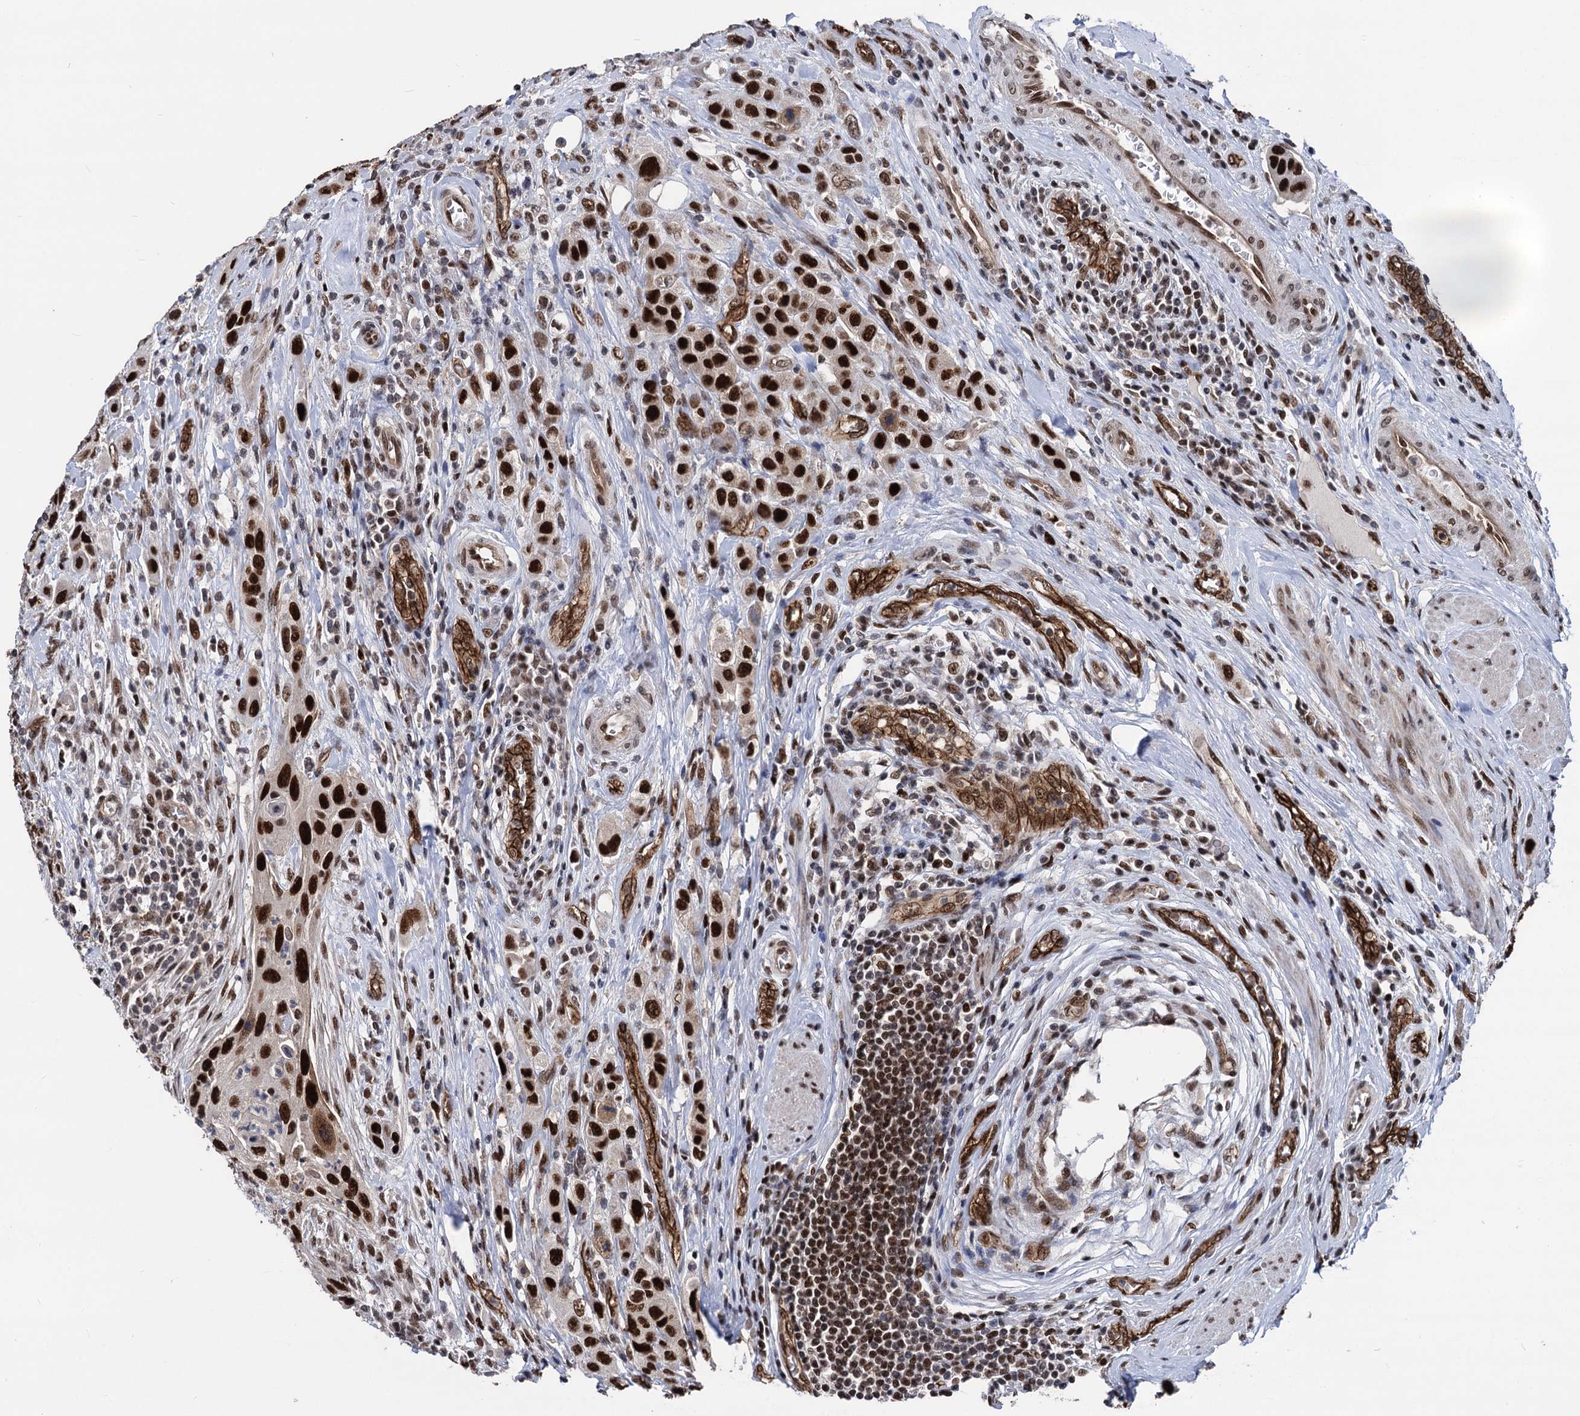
{"staining": {"intensity": "strong", "quantity": ">75%", "location": "nuclear"}, "tissue": "urothelial cancer", "cell_type": "Tumor cells", "image_type": "cancer", "snomed": [{"axis": "morphology", "description": "Urothelial carcinoma, High grade"}, {"axis": "topography", "description": "Urinary bladder"}], "caption": "High-magnification brightfield microscopy of urothelial carcinoma (high-grade) stained with DAB (brown) and counterstained with hematoxylin (blue). tumor cells exhibit strong nuclear expression is appreciated in approximately>75% of cells.", "gene": "GALNT11", "patient": {"sex": "male", "age": 50}}